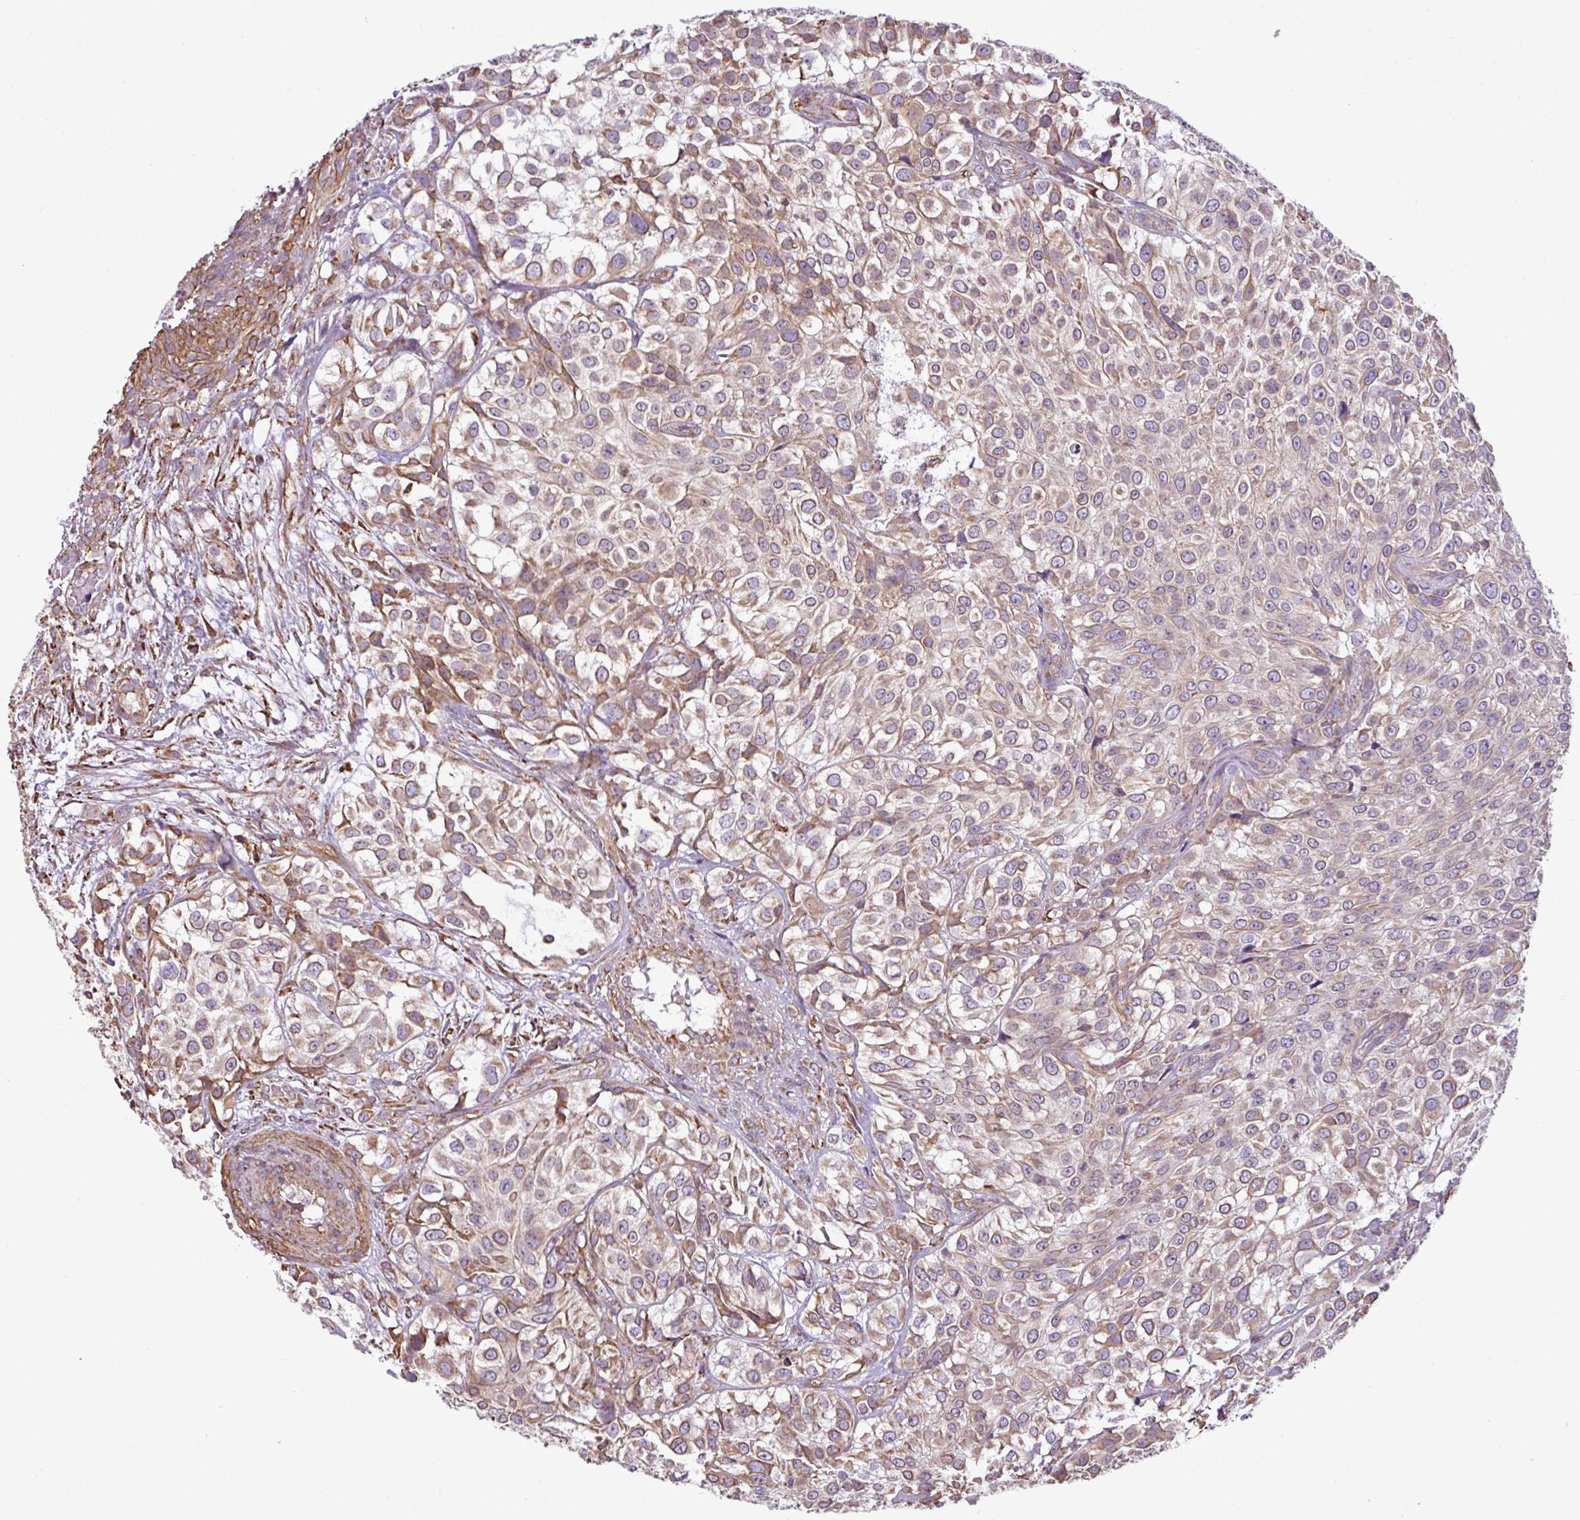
{"staining": {"intensity": "weak", "quantity": "25%-75%", "location": "cytoplasmic/membranous"}, "tissue": "urothelial cancer", "cell_type": "Tumor cells", "image_type": "cancer", "snomed": [{"axis": "morphology", "description": "Urothelial carcinoma, High grade"}, {"axis": "topography", "description": "Urinary bladder"}], "caption": "Human high-grade urothelial carcinoma stained for a protein (brown) reveals weak cytoplasmic/membranous positive staining in approximately 25%-75% of tumor cells.", "gene": "ZSCAN5A", "patient": {"sex": "male", "age": 56}}